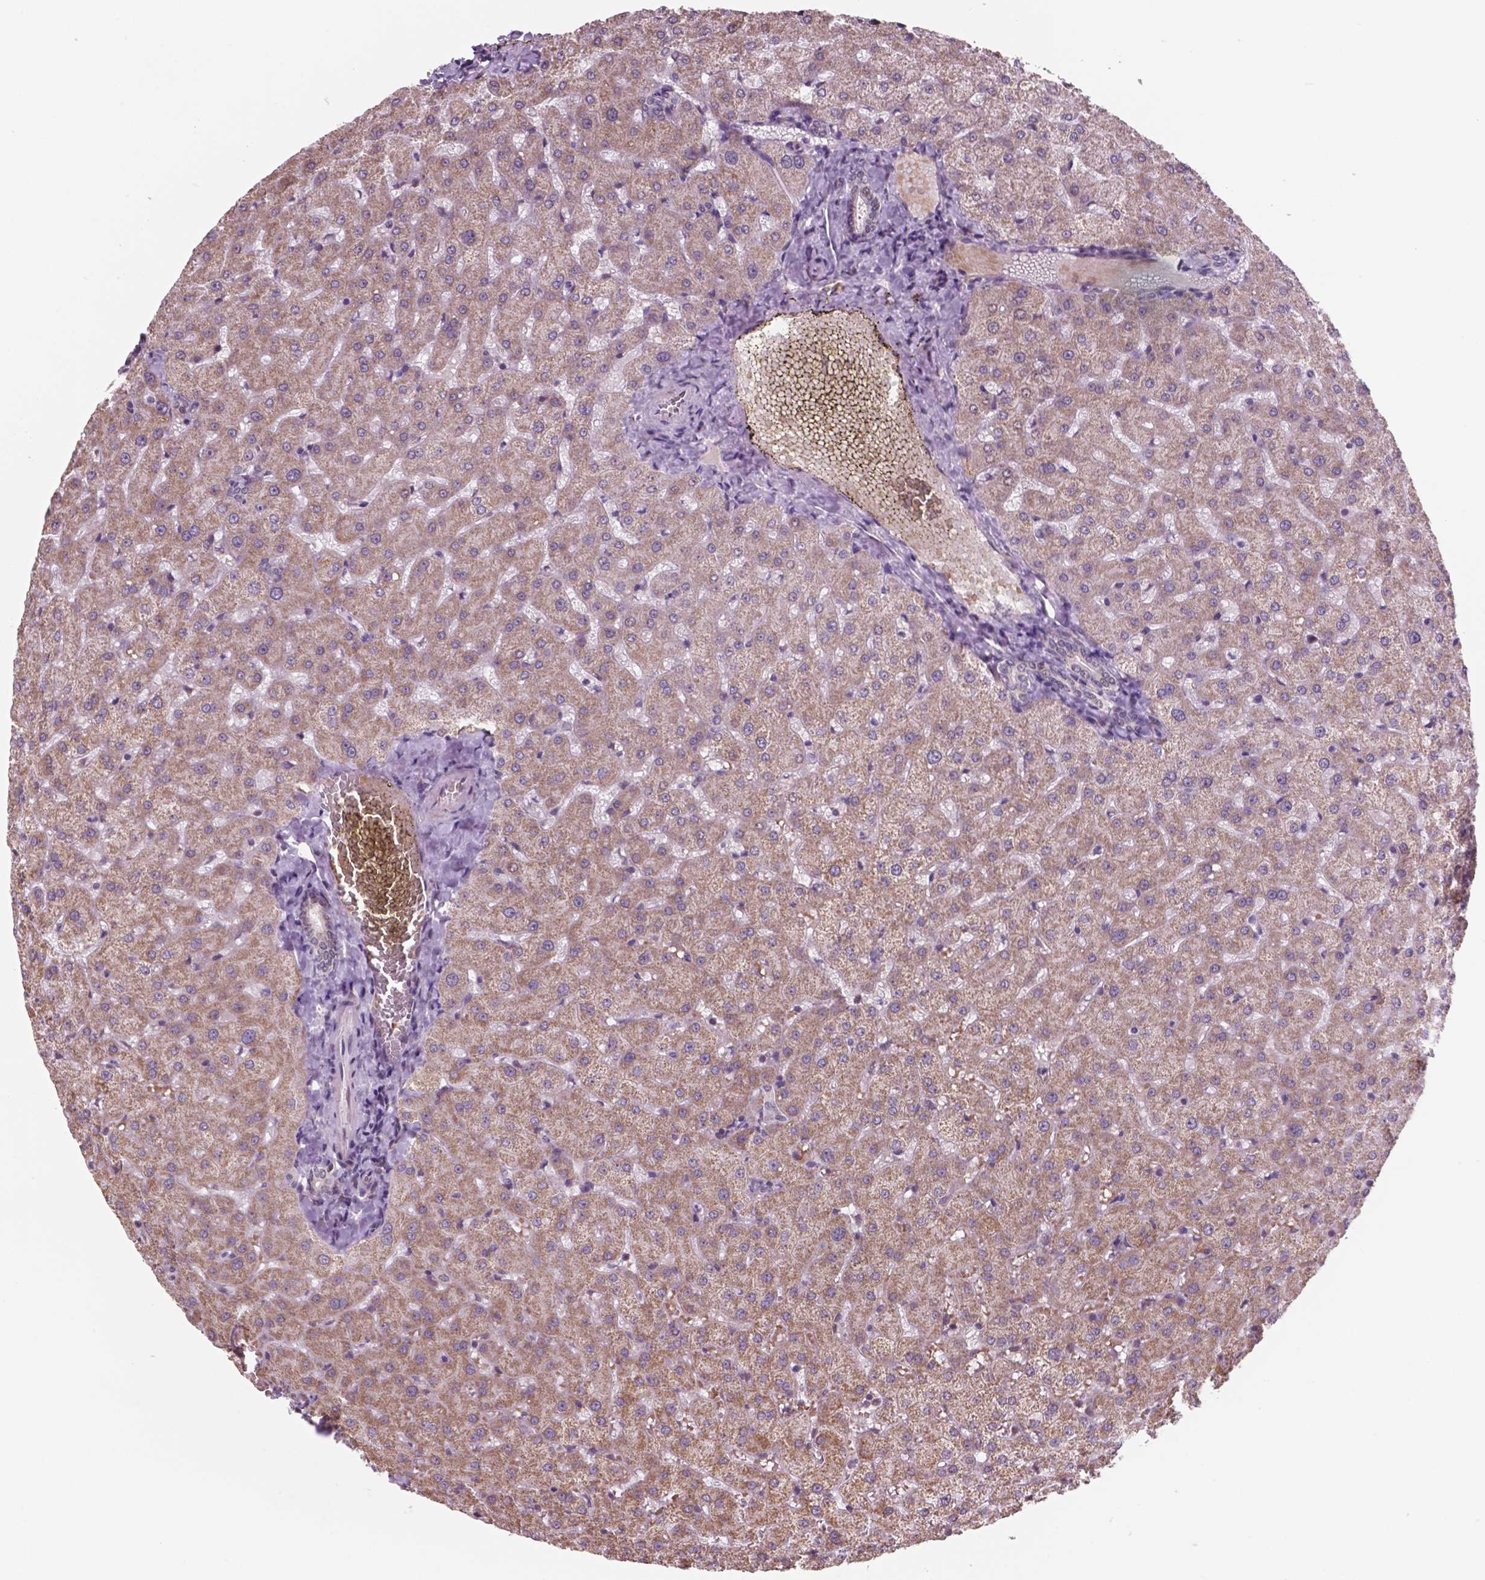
{"staining": {"intensity": "negative", "quantity": "none", "location": "none"}, "tissue": "liver", "cell_type": "Cholangiocytes", "image_type": "normal", "snomed": [{"axis": "morphology", "description": "Normal tissue, NOS"}, {"axis": "topography", "description": "Liver"}], "caption": "High power microscopy photomicrograph of an IHC image of unremarkable liver, revealing no significant positivity in cholangiocytes.", "gene": "NDUFA10", "patient": {"sex": "female", "age": 50}}